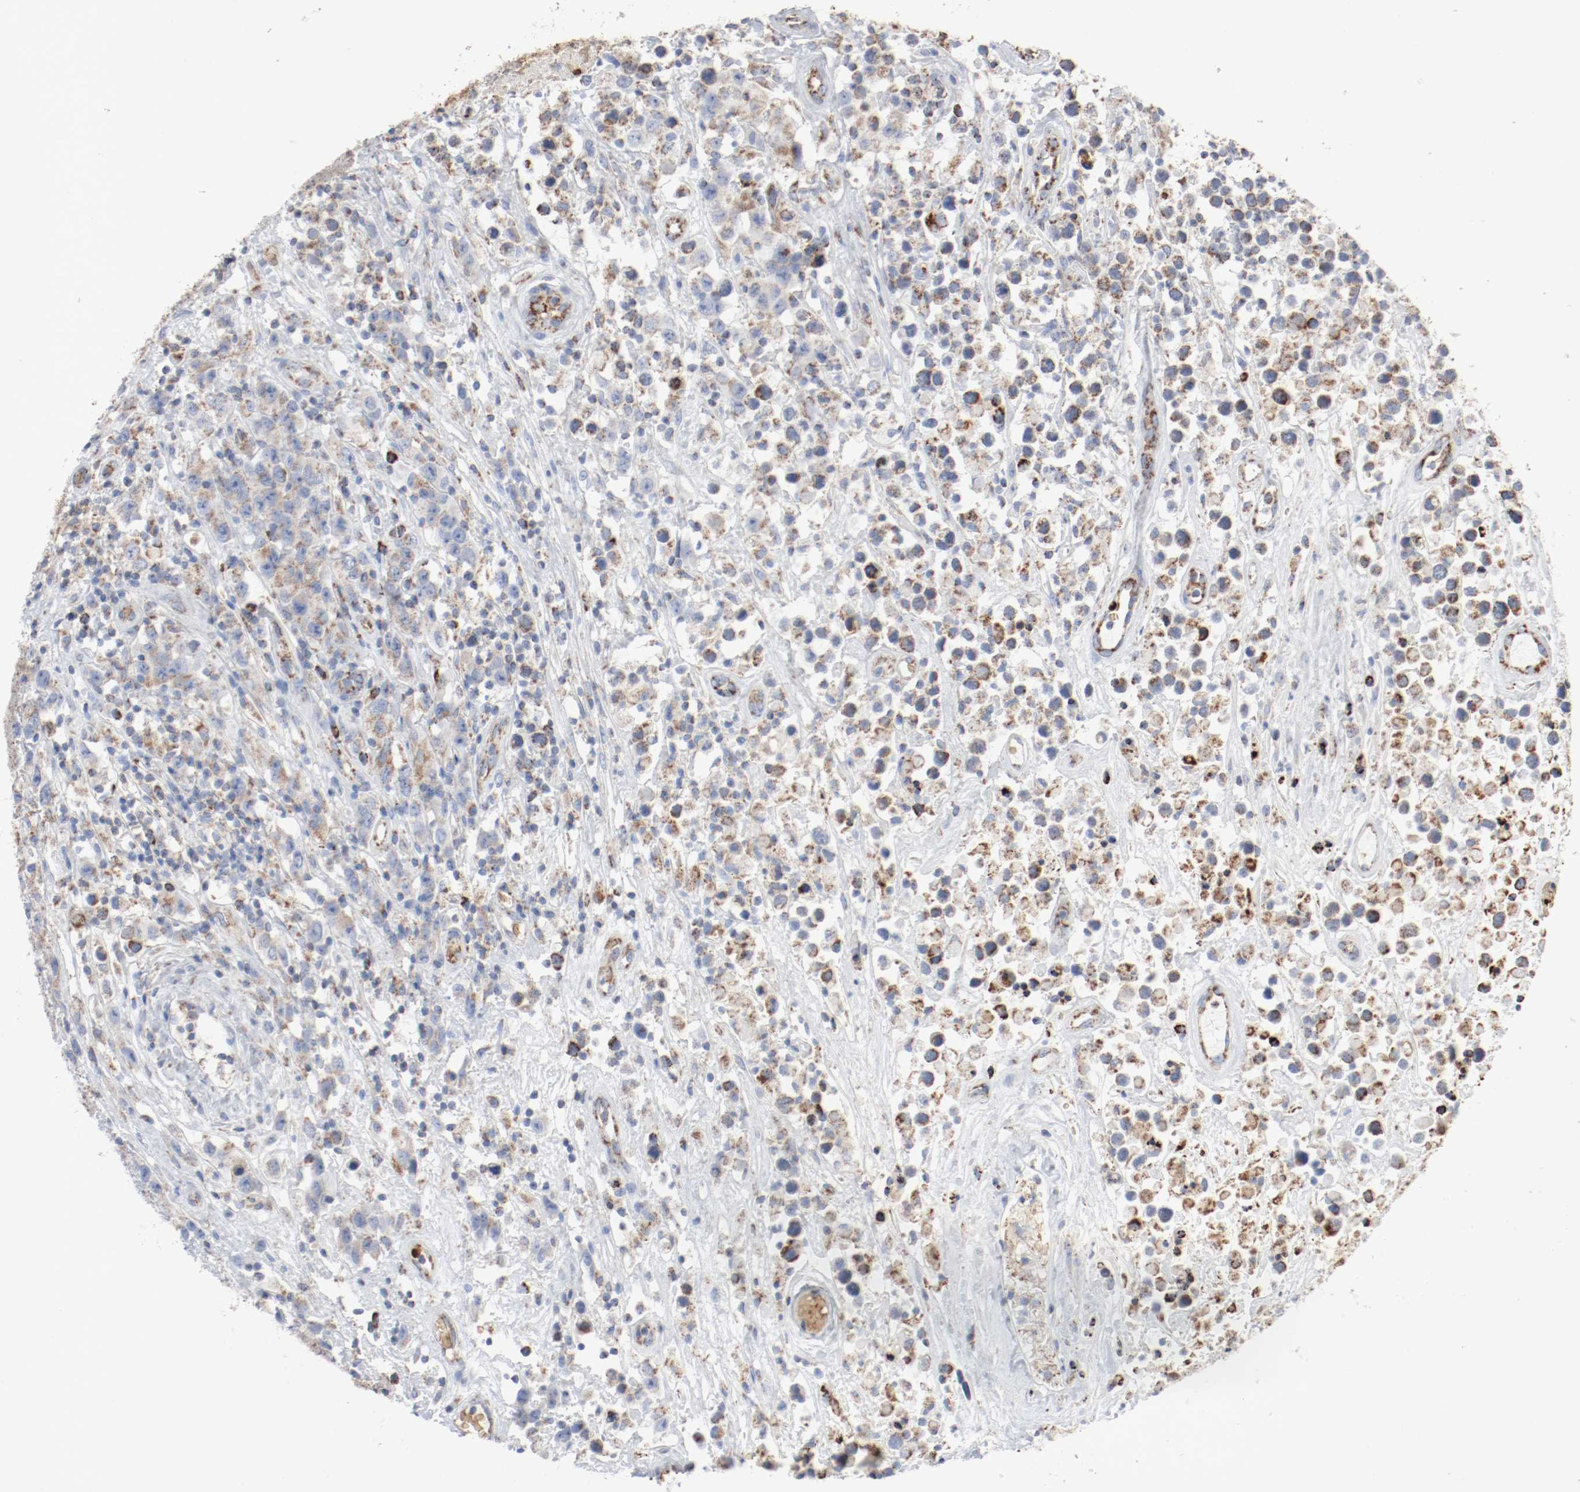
{"staining": {"intensity": "moderate", "quantity": ">75%", "location": "cytoplasmic/membranous"}, "tissue": "testis cancer", "cell_type": "Tumor cells", "image_type": "cancer", "snomed": [{"axis": "morphology", "description": "Seminoma, NOS"}, {"axis": "topography", "description": "Testis"}], "caption": "Immunohistochemical staining of testis cancer reveals moderate cytoplasmic/membranous protein positivity in approximately >75% of tumor cells. The staining was performed using DAB to visualize the protein expression in brown, while the nuclei were stained in blue with hematoxylin (Magnification: 20x).", "gene": "NDUFB8", "patient": {"sex": "male", "age": 52}}